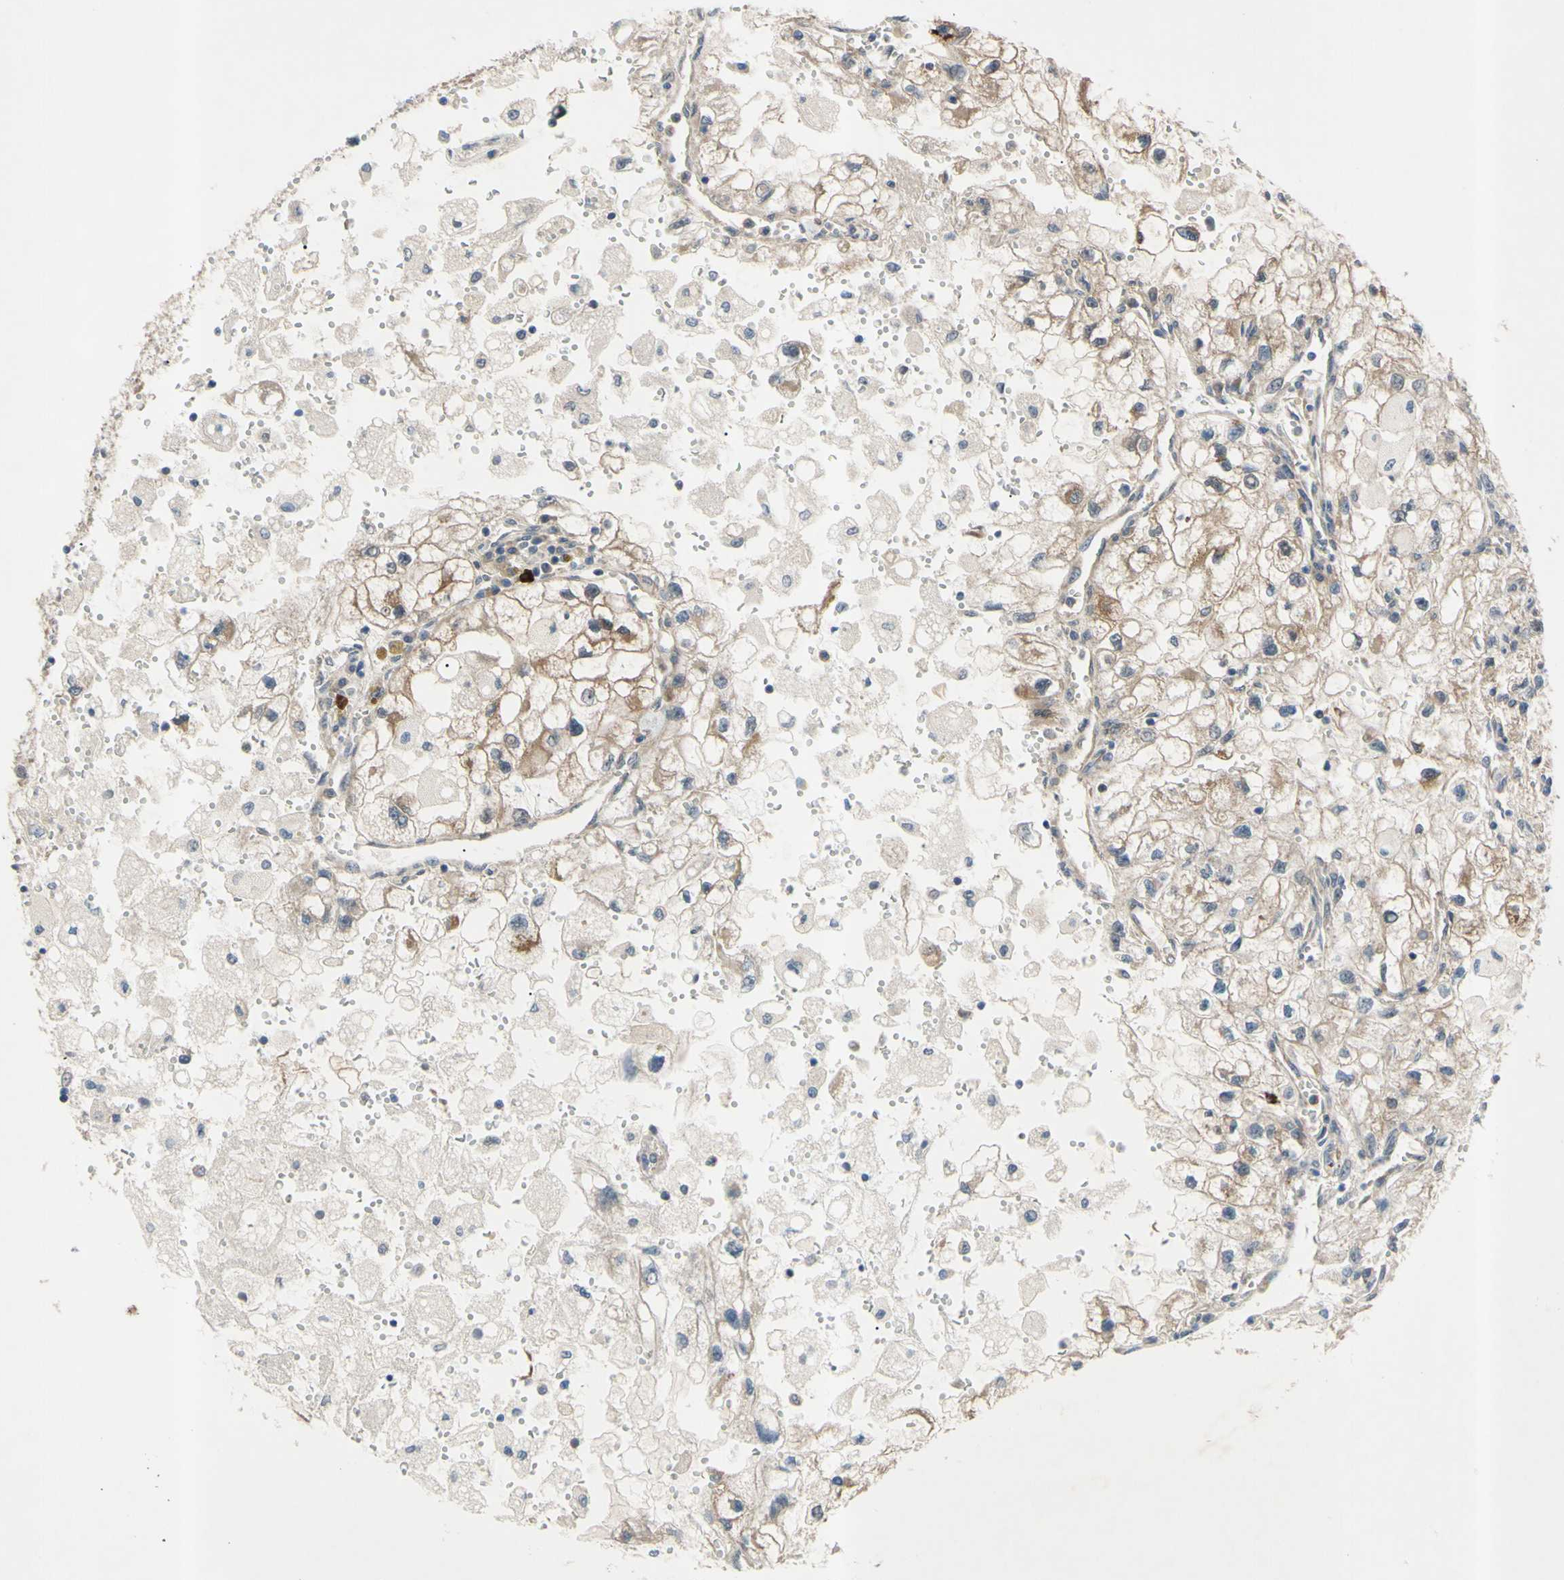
{"staining": {"intensity": "weak", "quantity": "25%-75%", "location": "cytoplasmic/membranous"}, "tissue": "renal cancer", "cell_type": "Tumor cells", "image_type": "cancer", "snomed": [{"axis": "morphology", "description": "Adenocarcinoma, NOS"}, {"axis": "topography", "description": "Kidney"}], "caption": "Approximately 25%-75% of tumor cells in renal adenocarcinoma demonstrate weak cytoplasmic/membranous protein staining as visualized by brown immunohistochemical staining.", "gene": "SVIL", "patient": {"sex": "female", "age": 70}}